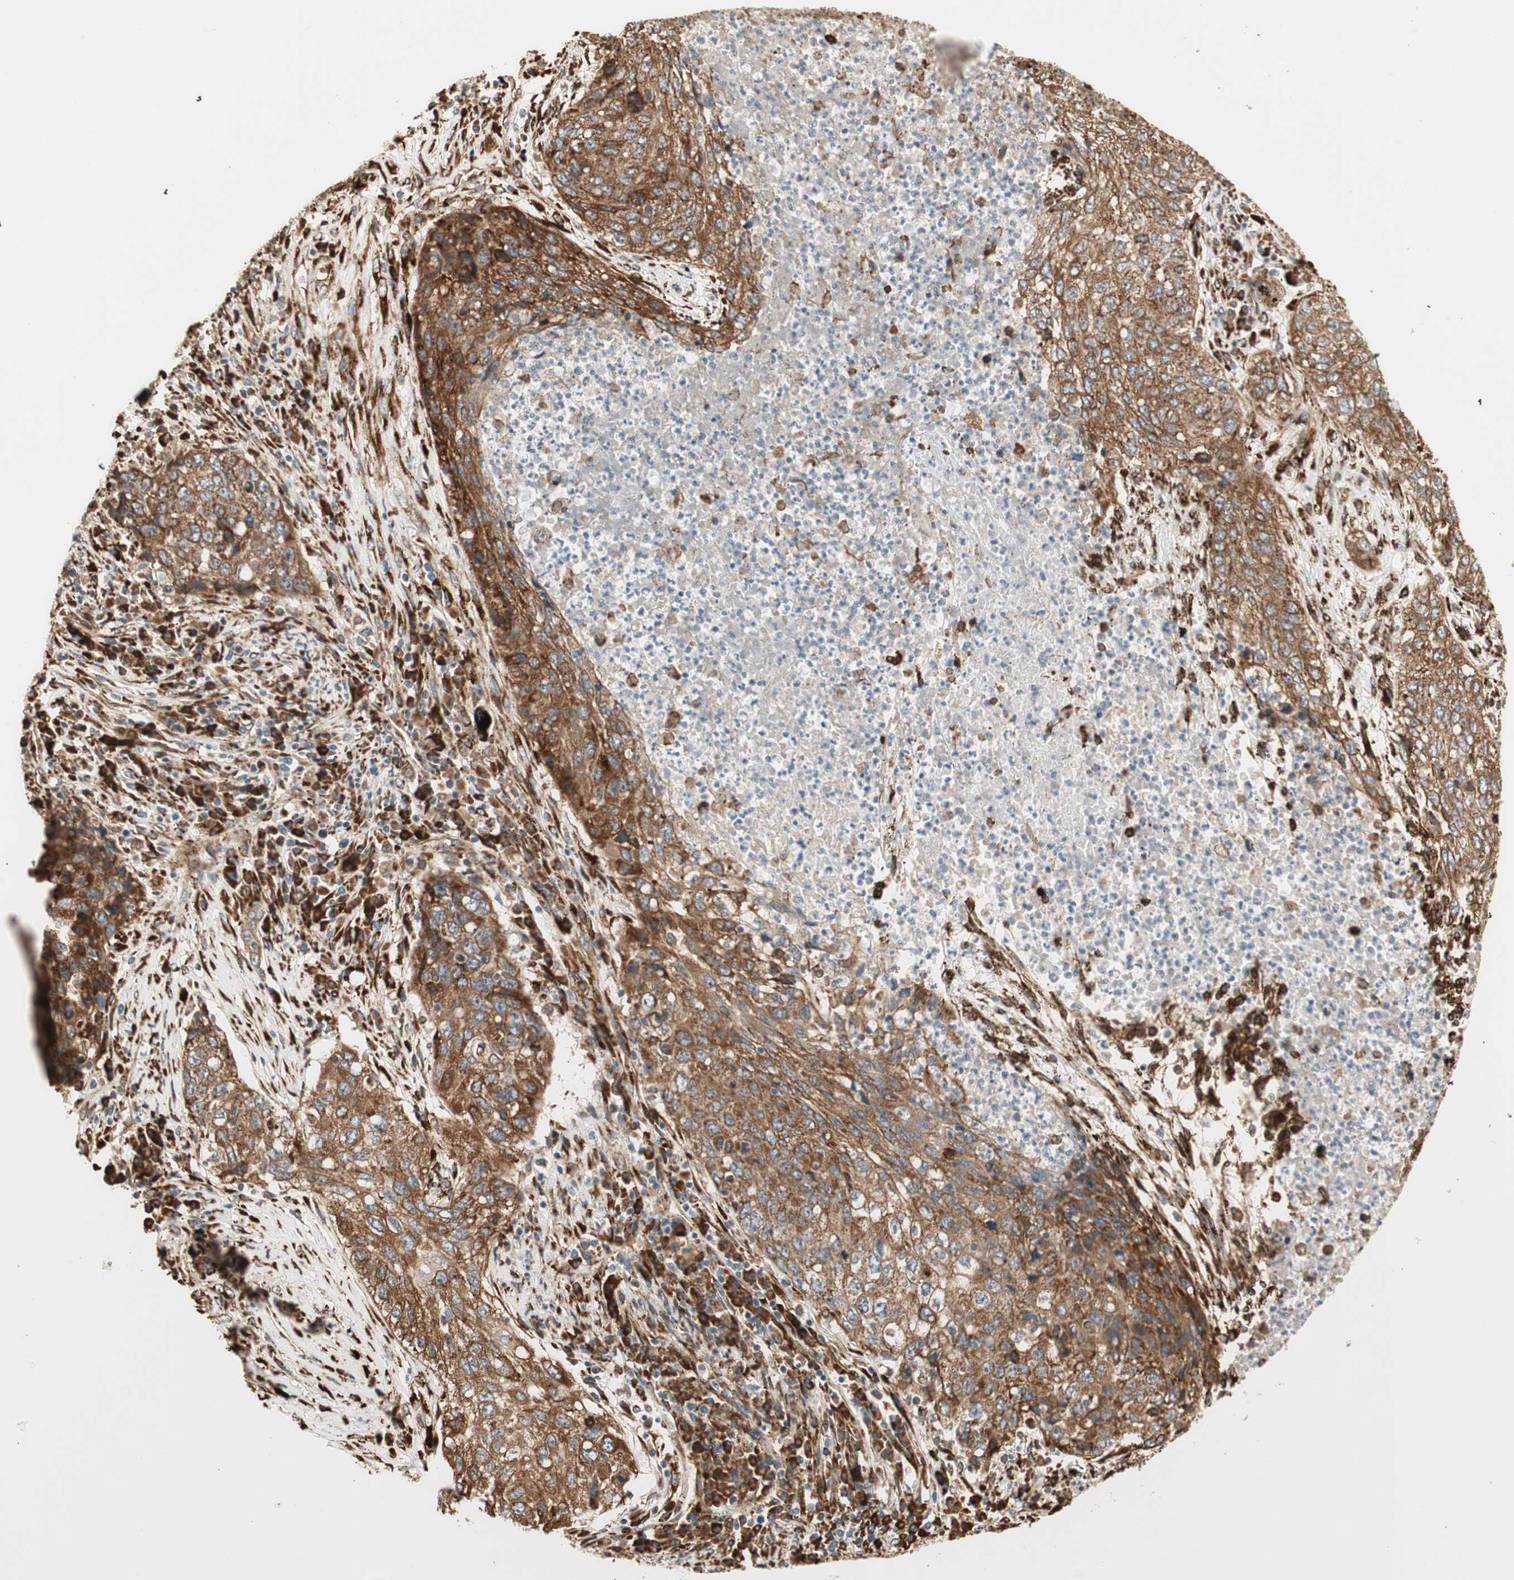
{"staining": {"intensity": "strong", "quantity": ">75%", "location": "cytoplasmic/membranous"}, "tissue": "lung cancer", "cell_type": "Tumor cells", "image_type": "cancer", "snomed": [{"axis": "morphology", "description": "Squamous cell carcinoma, NOS"}, {"axis": "topography", "description": "Lung"}], "caption": "Protein expression analysis of human lung cancer reveals strong cytoplasmic/membranous positivity in about >75% of tumor cells.", "gene": "P4HA1", "patient": {"sex": "female", "age": 63}}